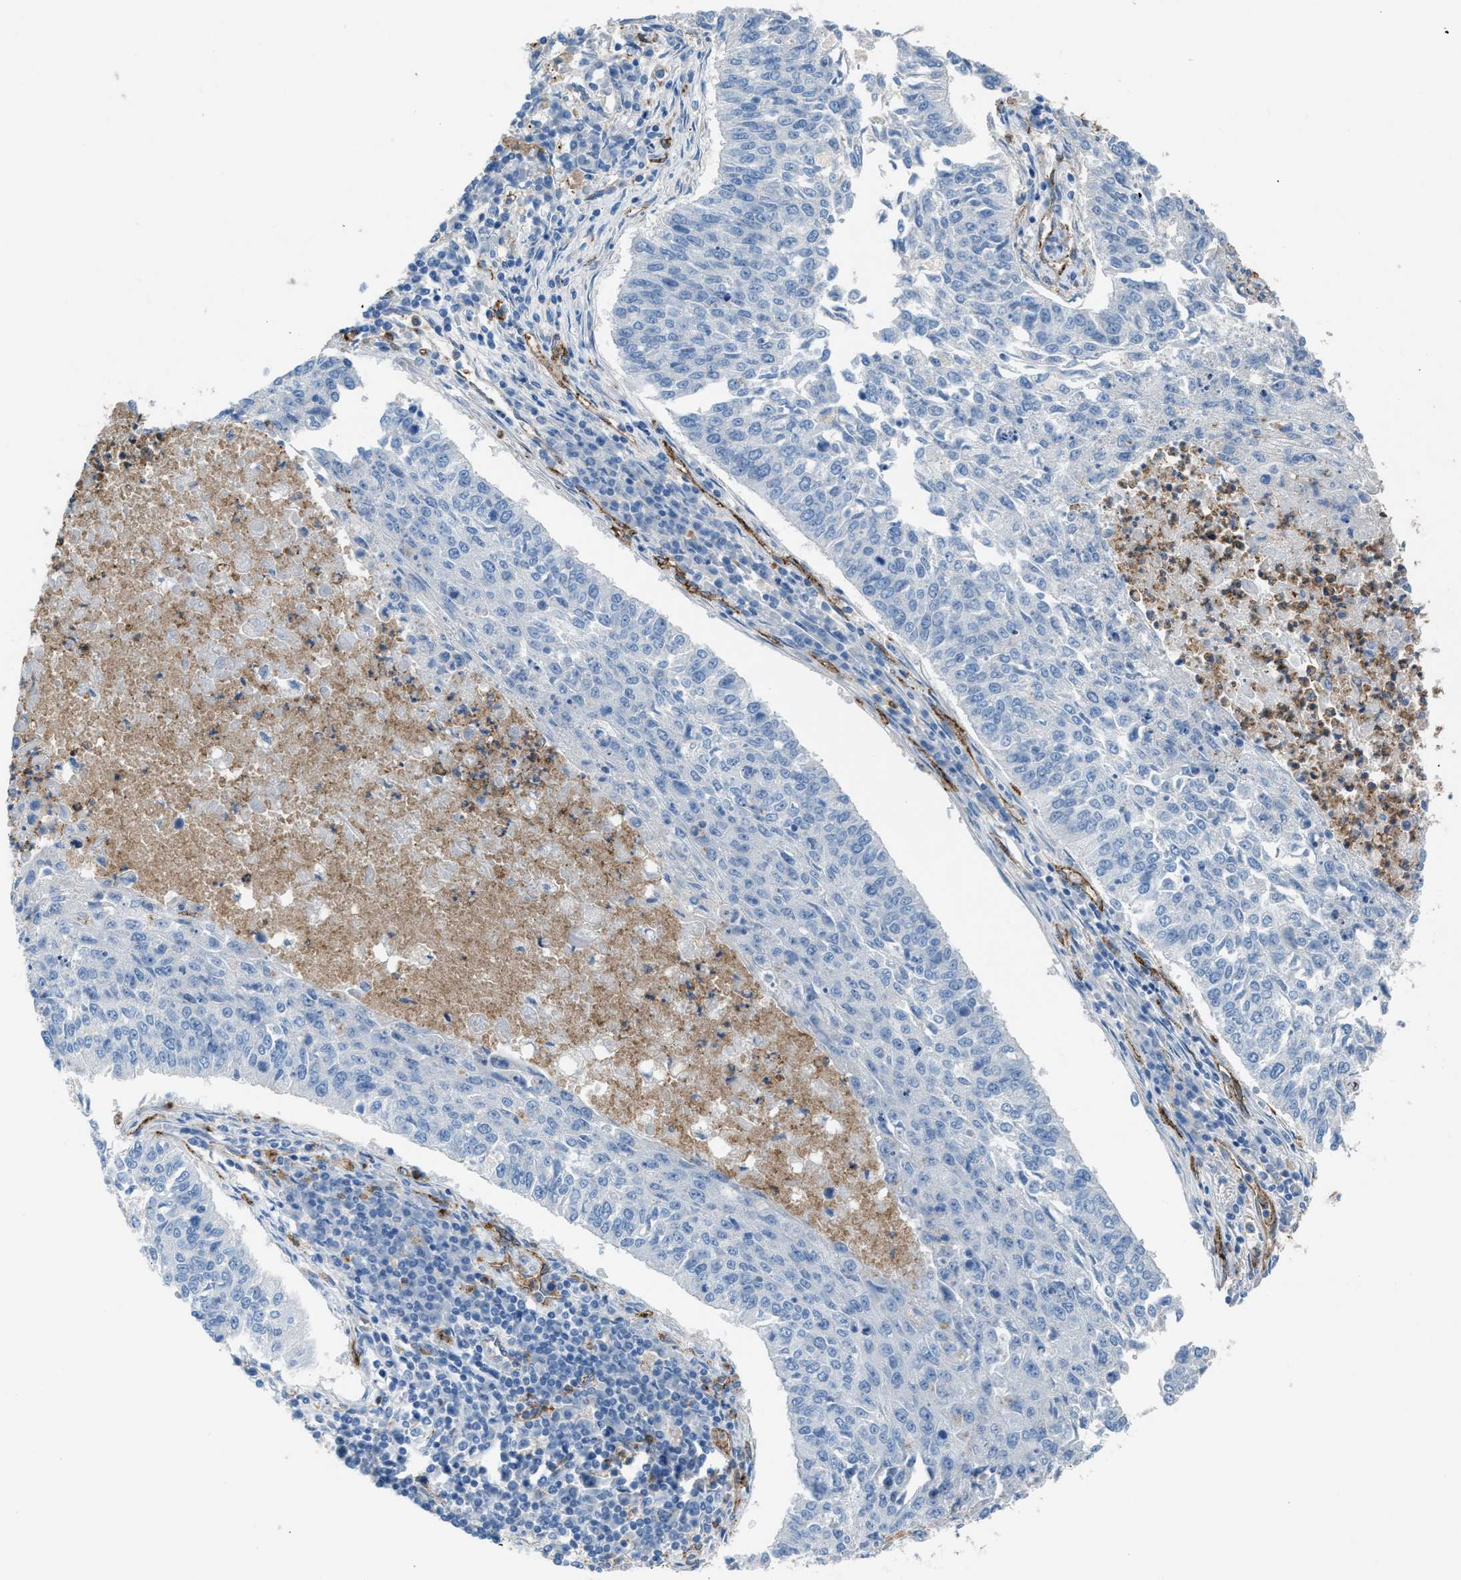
{"staining": {"intensity": "negative", "quantity": "none", "location": "none"}, "tissue": "lung cancer", "cell_type": "Tumor cells", "image_type": "cancer", "snomed": [{"axis": "morphology", "description": "Normal tissue, NOS"}, {"axis": "morphology", "description": "Squamous cell carcinoma, NOS"}, {"axis": "topography", "description": "Cartilage tissue"}, {"axis": "topography", "description": "Bronchus"}, {"axis": "topography", "description": "Lung"}], "caption": "Tumor cells show no significant positivity in lung squamous cell carcinoma.", "gene": "DYSF", "patient": {"sex": "female", "age": 49}}